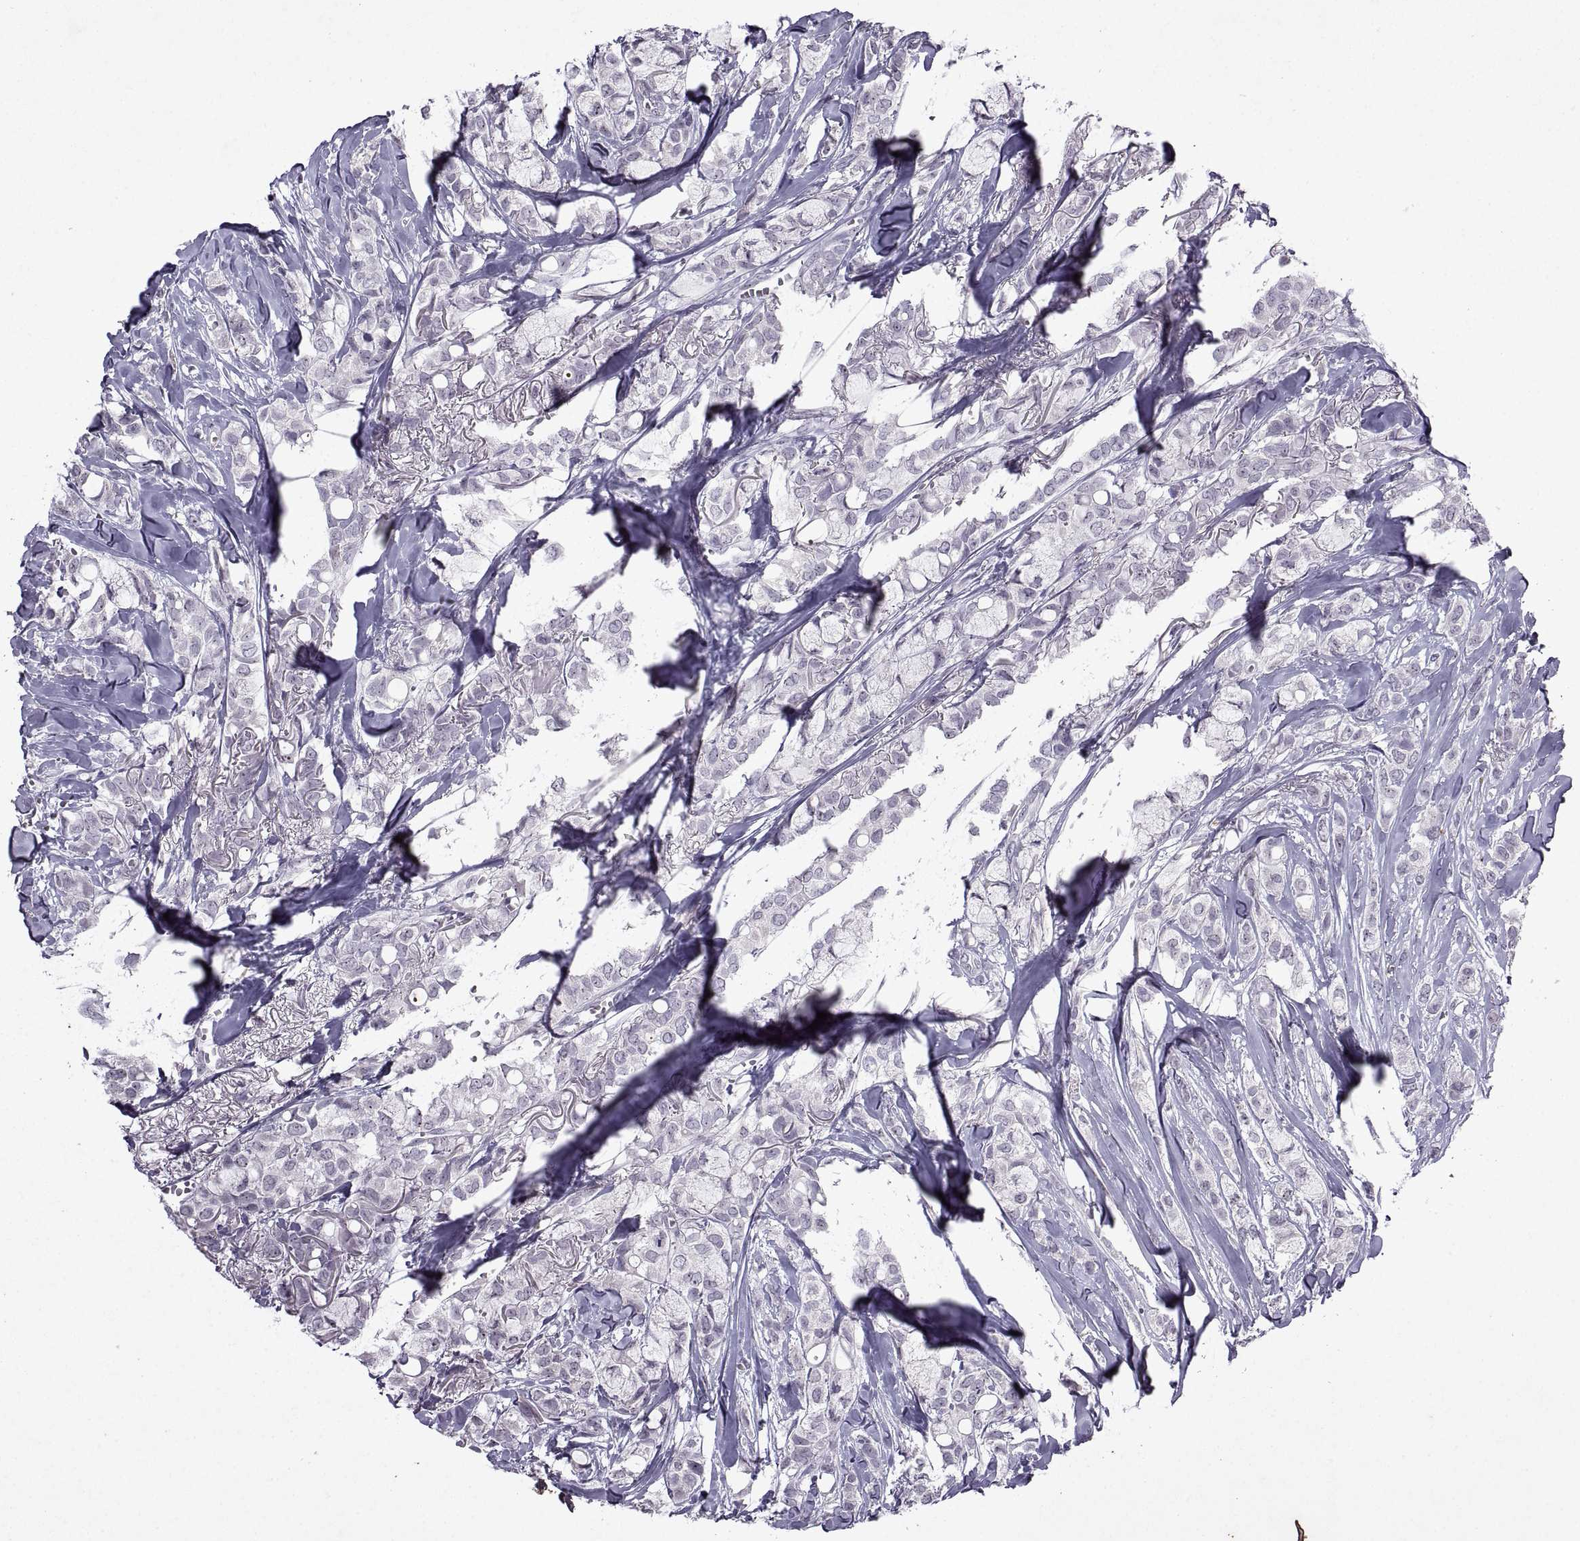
{"staining": {"intensity": "negative", "quantity": "none", "location": "none"}, "tissue": "breast cancer", "cell_type": "Tumor cells", "image_type": "cancer", "snomed": [{"axis": "morphology", "description": "Duct carcinoma"}, {"axis": "topography", "description": "Breast"}], "caption": "This photomicrograph is of breast cancer (infiltrating ductal carcinoma) stained with IHC to label a protein in brown with the nuclei are counter-stained blue. There is no staining in tumor cells.", "gene": "SINHCAF", "patient": {"sex": "female", "age": 85}}